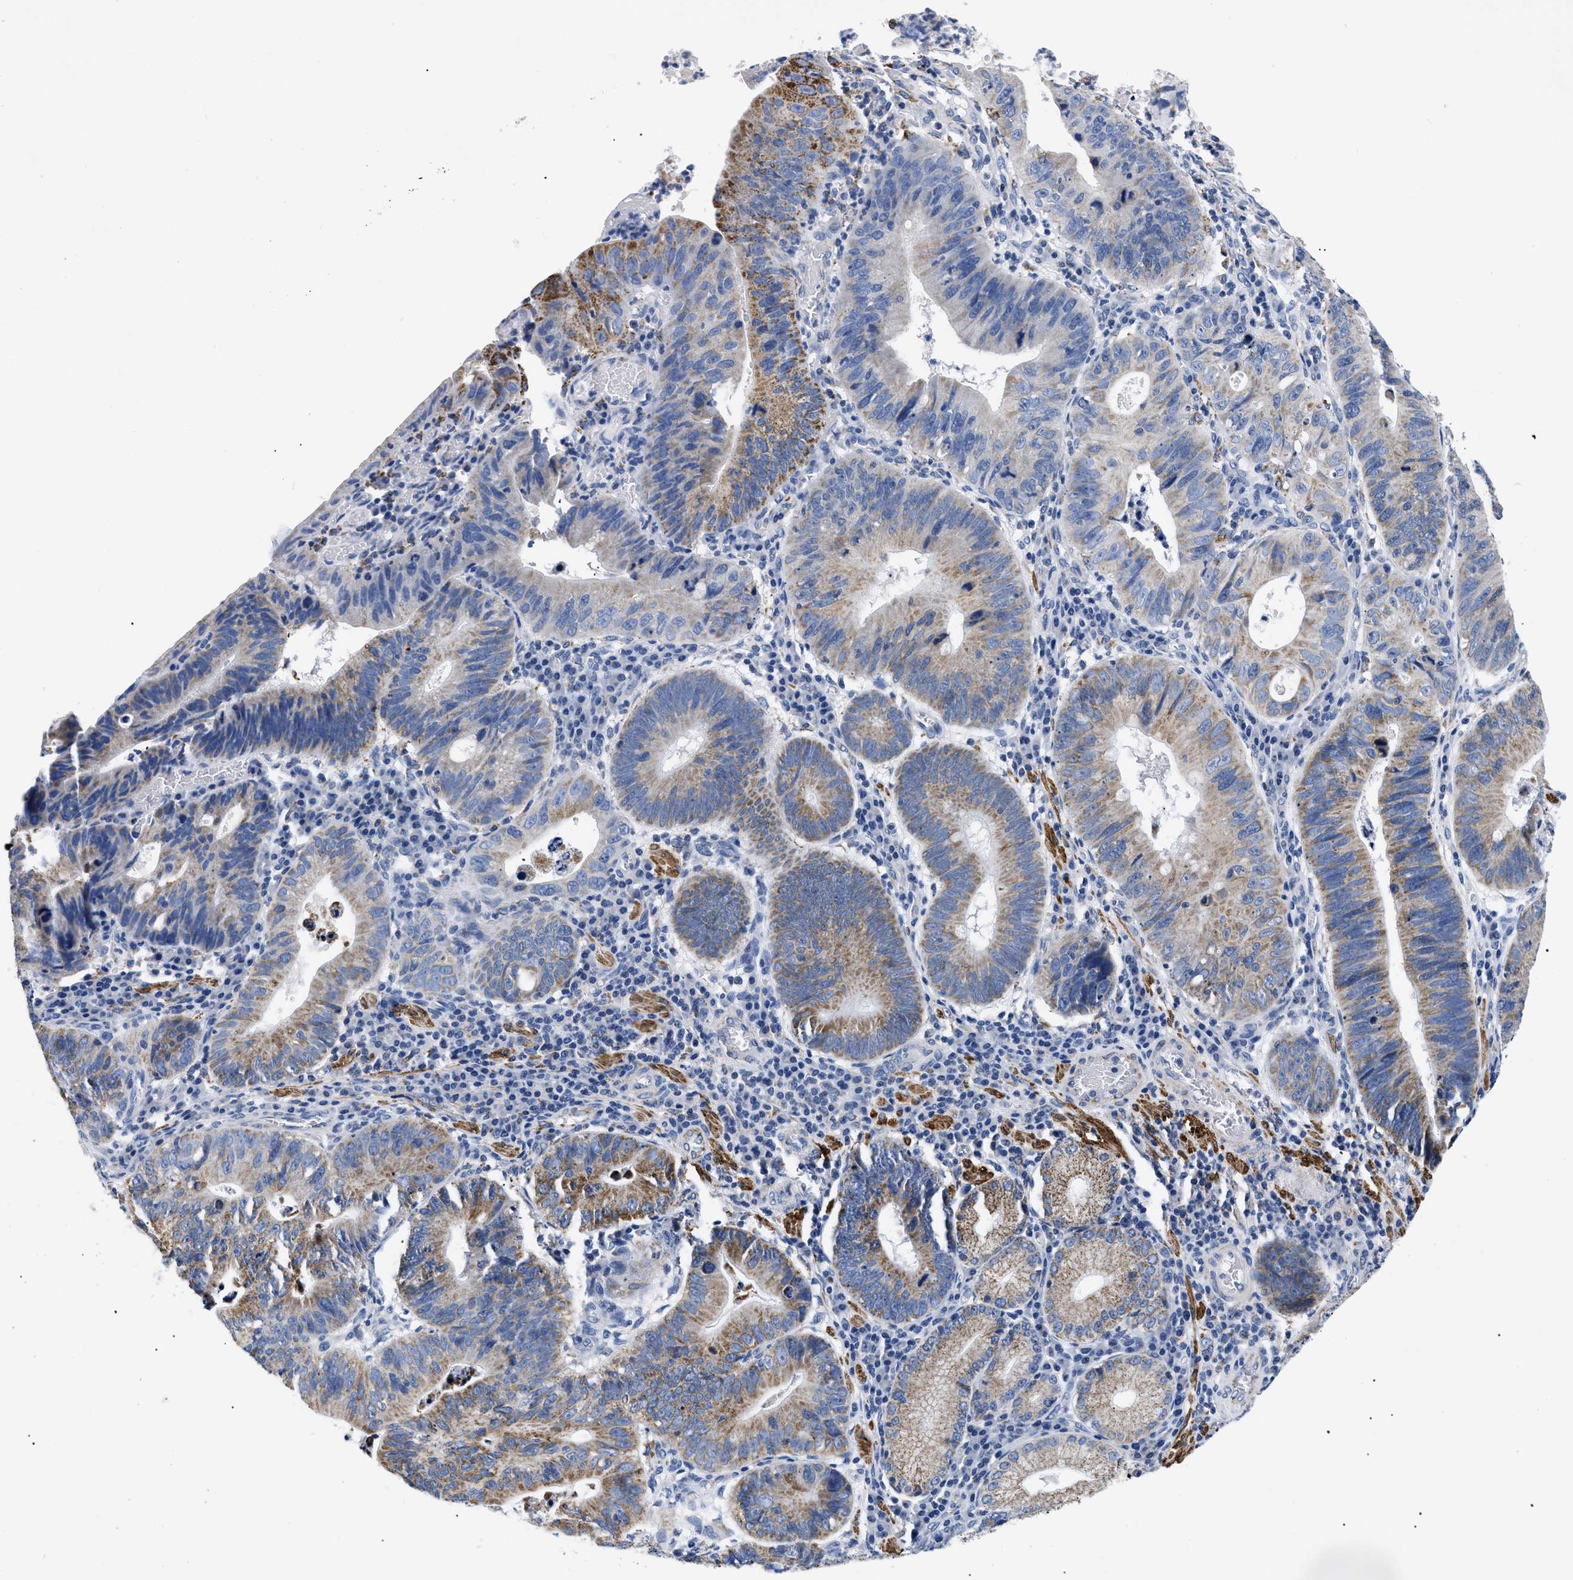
{"staining": {"intensity": "weak", "quantity": "25%-75%", "location": "cytoplasmic/membranous"}, "tissue": "stomach cancer", "cell_type": "Tumor cells", "image_type": "cancer", "snomed": [{"axis": "morphology", "description": "Adenocarcinoma, NOS"}, {"axis": "topography", "description": "Stomach"}], "caption": "Protein analysis of stomach cancer tissue shows weak cytoplasmic/membranous staining in approximately 25%-75% of tumor cells. (DAB IHC, brown staining for protein, blue staining for nuclei).", "gene": "GPR149", "patient": {"sex": "male", "age": 59}}